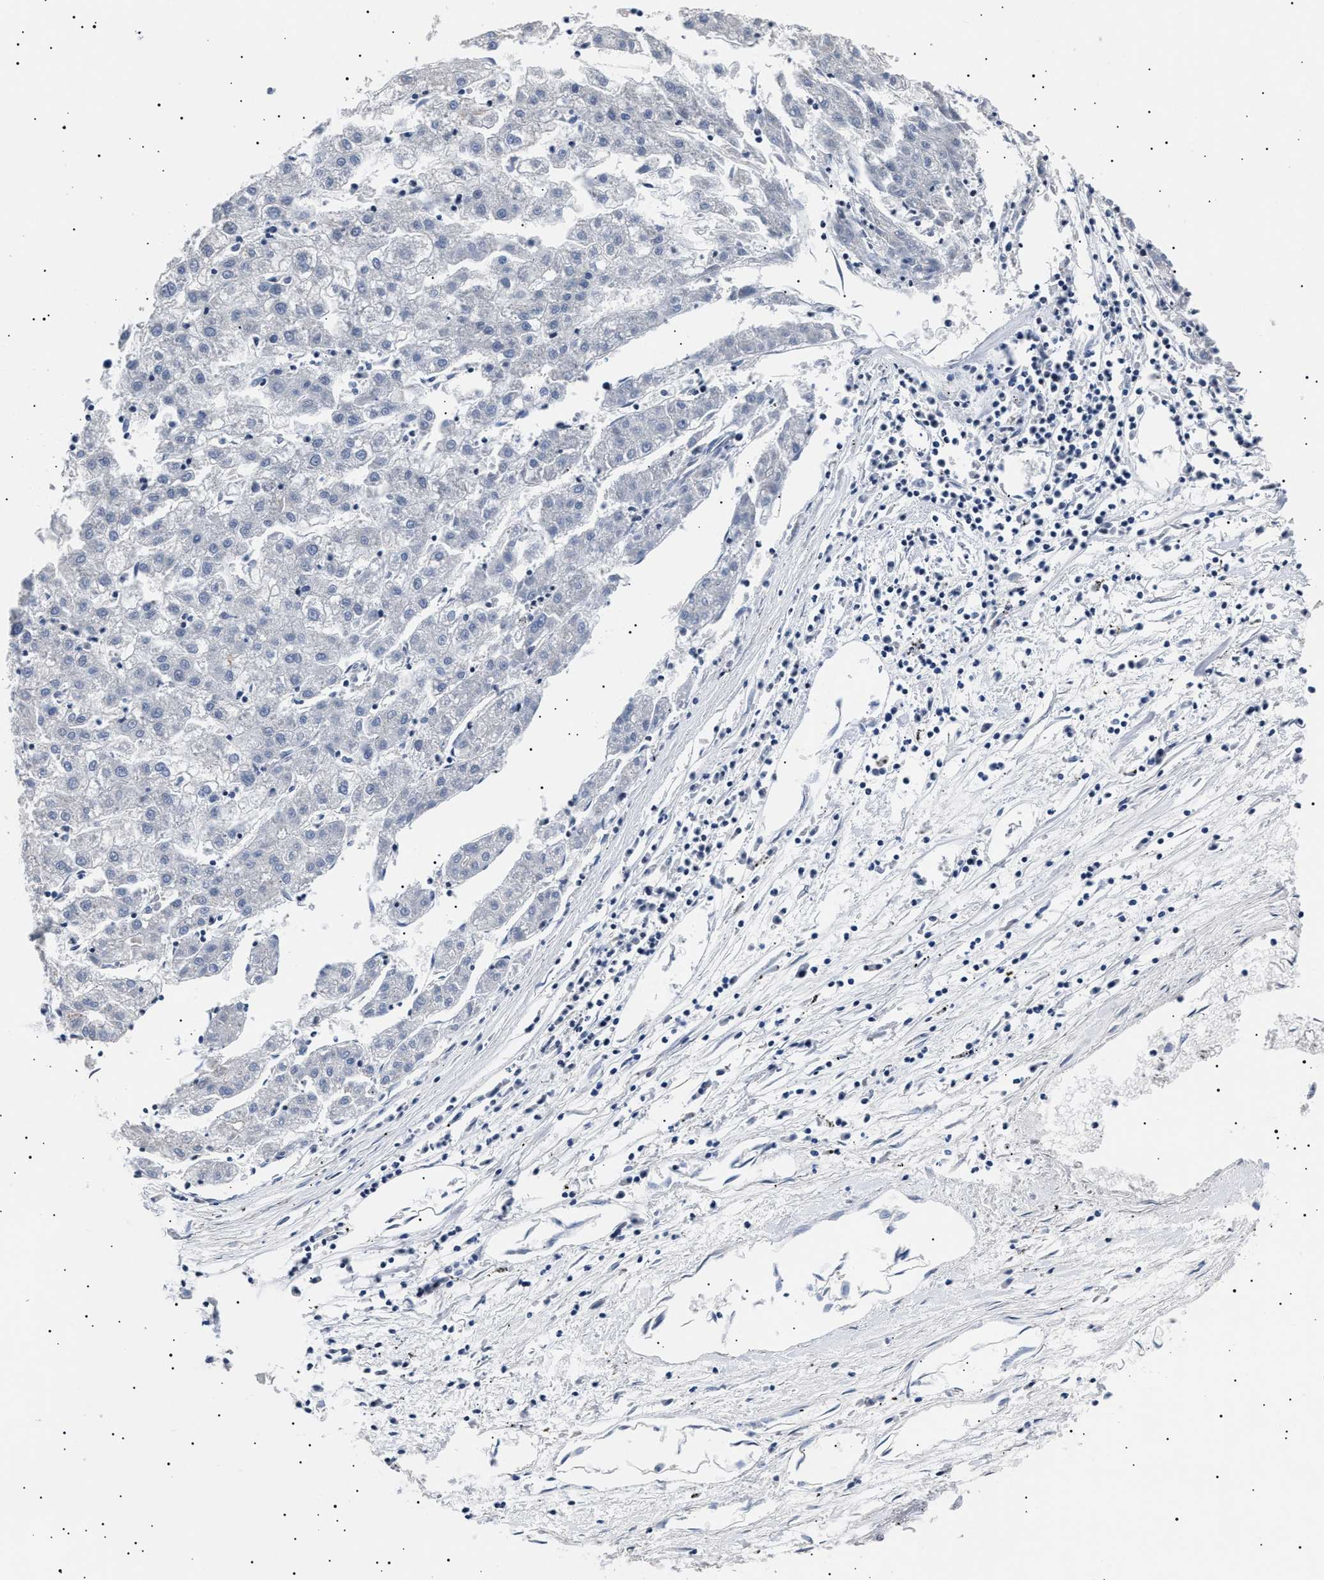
{"staining": {"intensity": "negative", "quantity": "none", "location": "none"}, "tissue": "liver cancer", "cell_type": "Tumor cells", "image_type": "cancer", "snomed": [{"axis": "morphology", "description": "Carcinoma, Hepatocellular, NOS"}, {"axis": "topography", "description": "Liver"}], "caption": "Tumor cells are negative for protein expression in human liver cancer.", "gene": "HEMGN", "patient": {"sex": "male", "age": 72}}